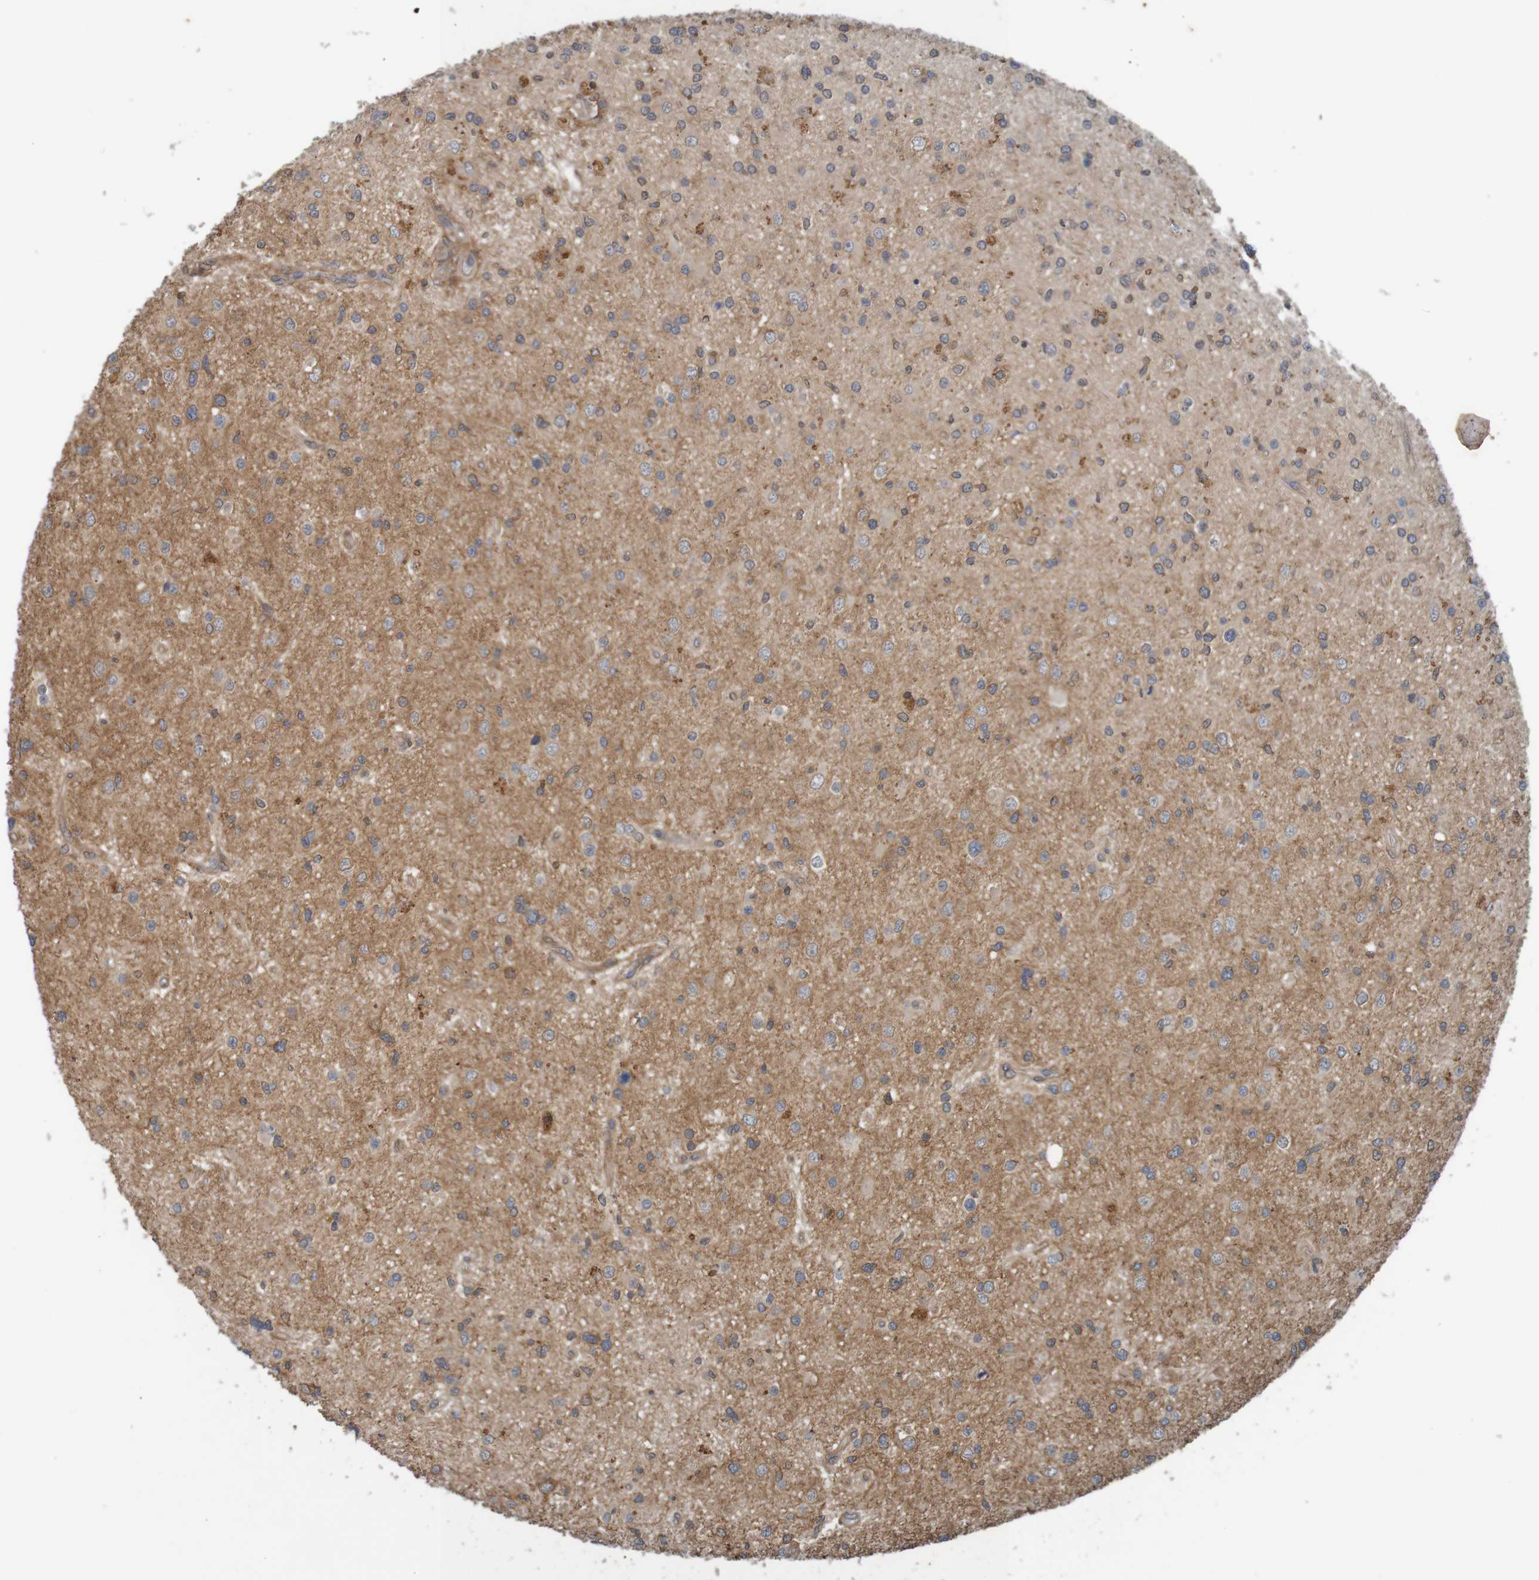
{"staining": {"intensity": "negative", "quantity": "none", "location": "none"}, "tissue": "glioma", "cell_type": "Tumor cells", "image_type": "cancer", "snomed": [{"axis": "morphology", "description": "Glioma, malignant, High grade"}, {"axis": "topography", "description": "Brain"}], "caption": "Immunohistochemistry (IHC) of glioma demonstrates no expression in tumor cells.", "gene": "ARHGEF11", "patient": {"sex": "male", "age": 33}}